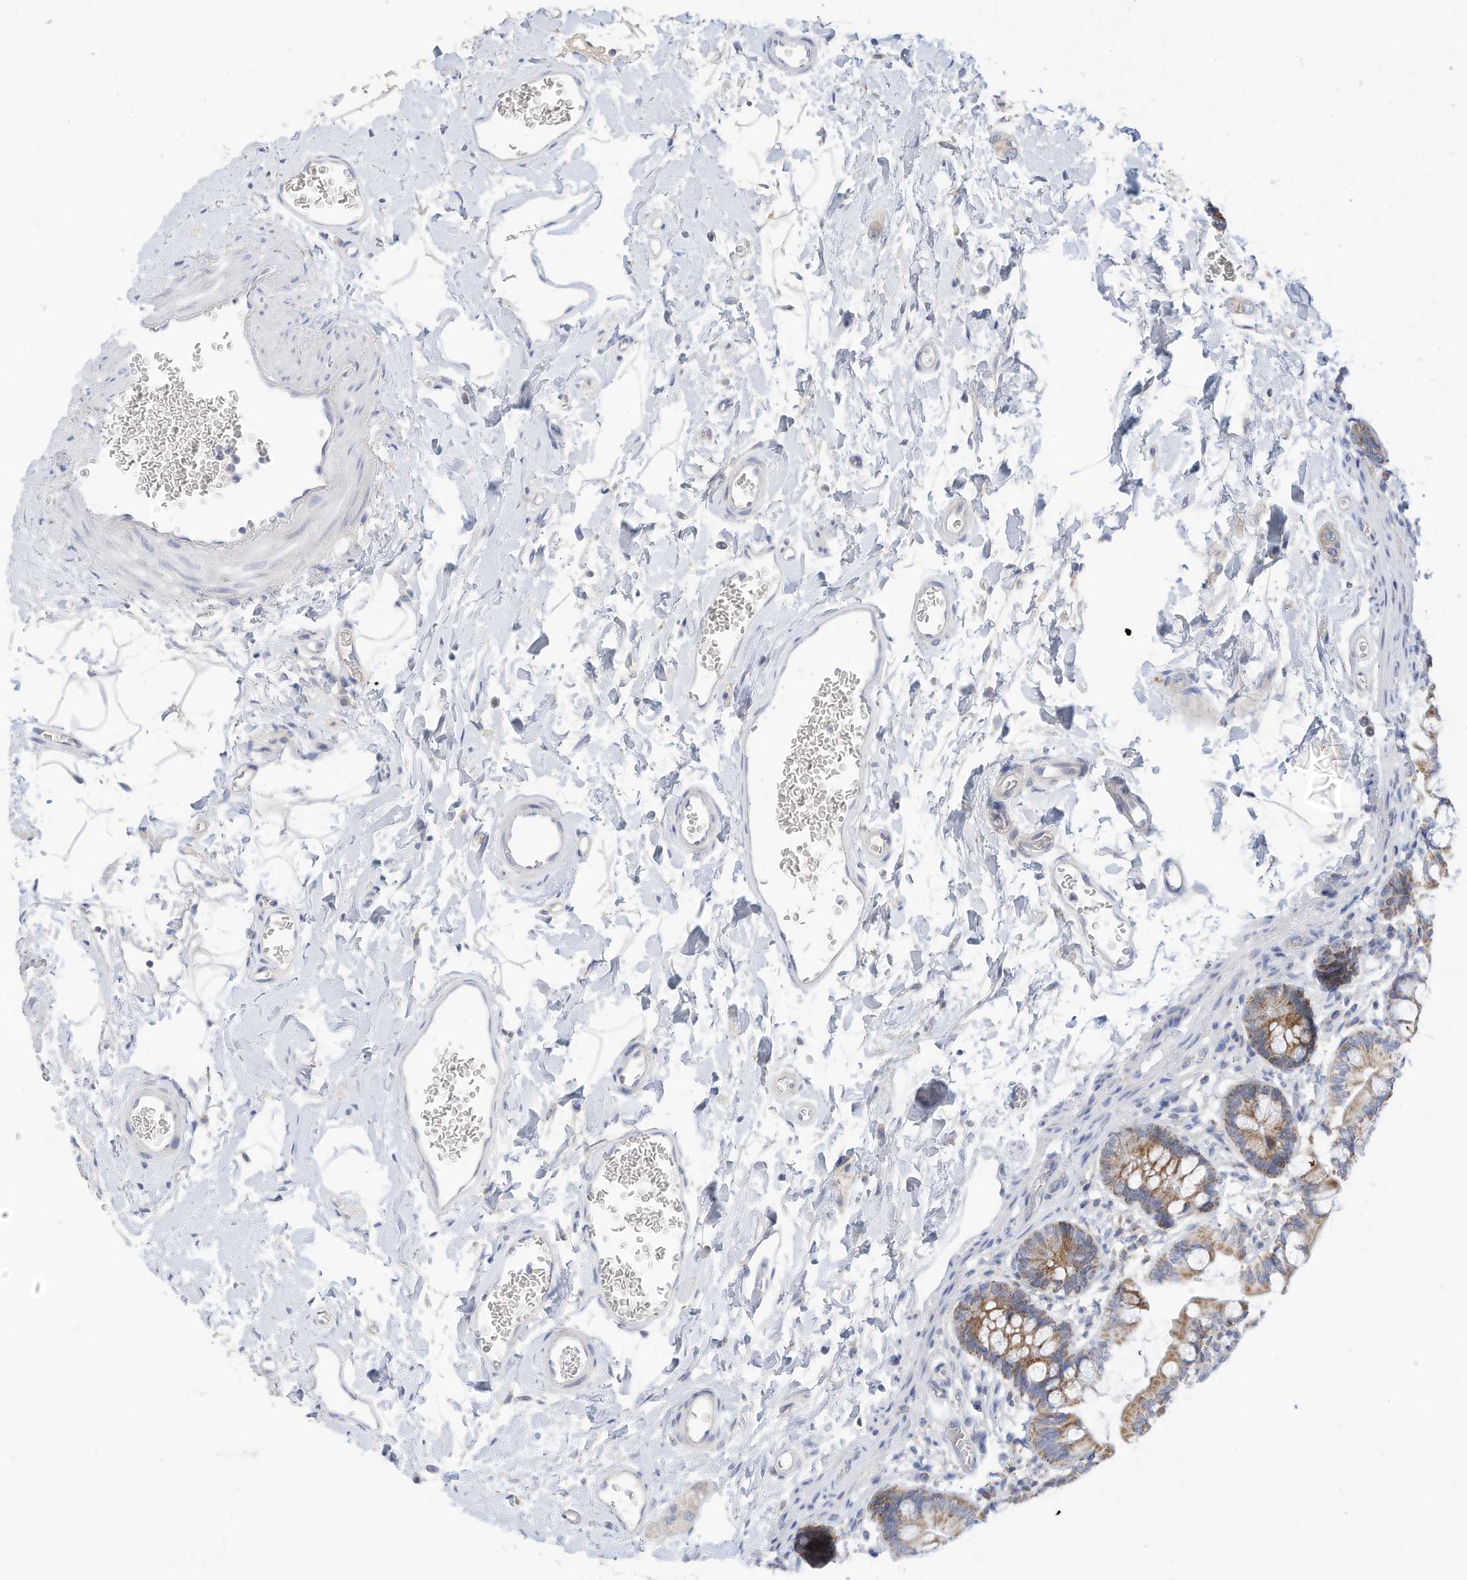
{"staining": {"intensity": "moderate", "quantity": ">75%", "location": "cytoplasmic/membranous"}, "tissue": "small intestine", "cell_type": "Glandular cells", "image_type": "normal", "snomed": [{"axis": "morphology", "description": "Normal tissue, NOS"}, {"axis": "topography", "description": "Small intestine"}], "caption": "A medium amount of moderate cytoplasmic/membranous positivity is present in approximately >75% of glandular cells in normal small intestine.", "gene": "RHOH", "patient": {"sex": "male", "age": 52}}